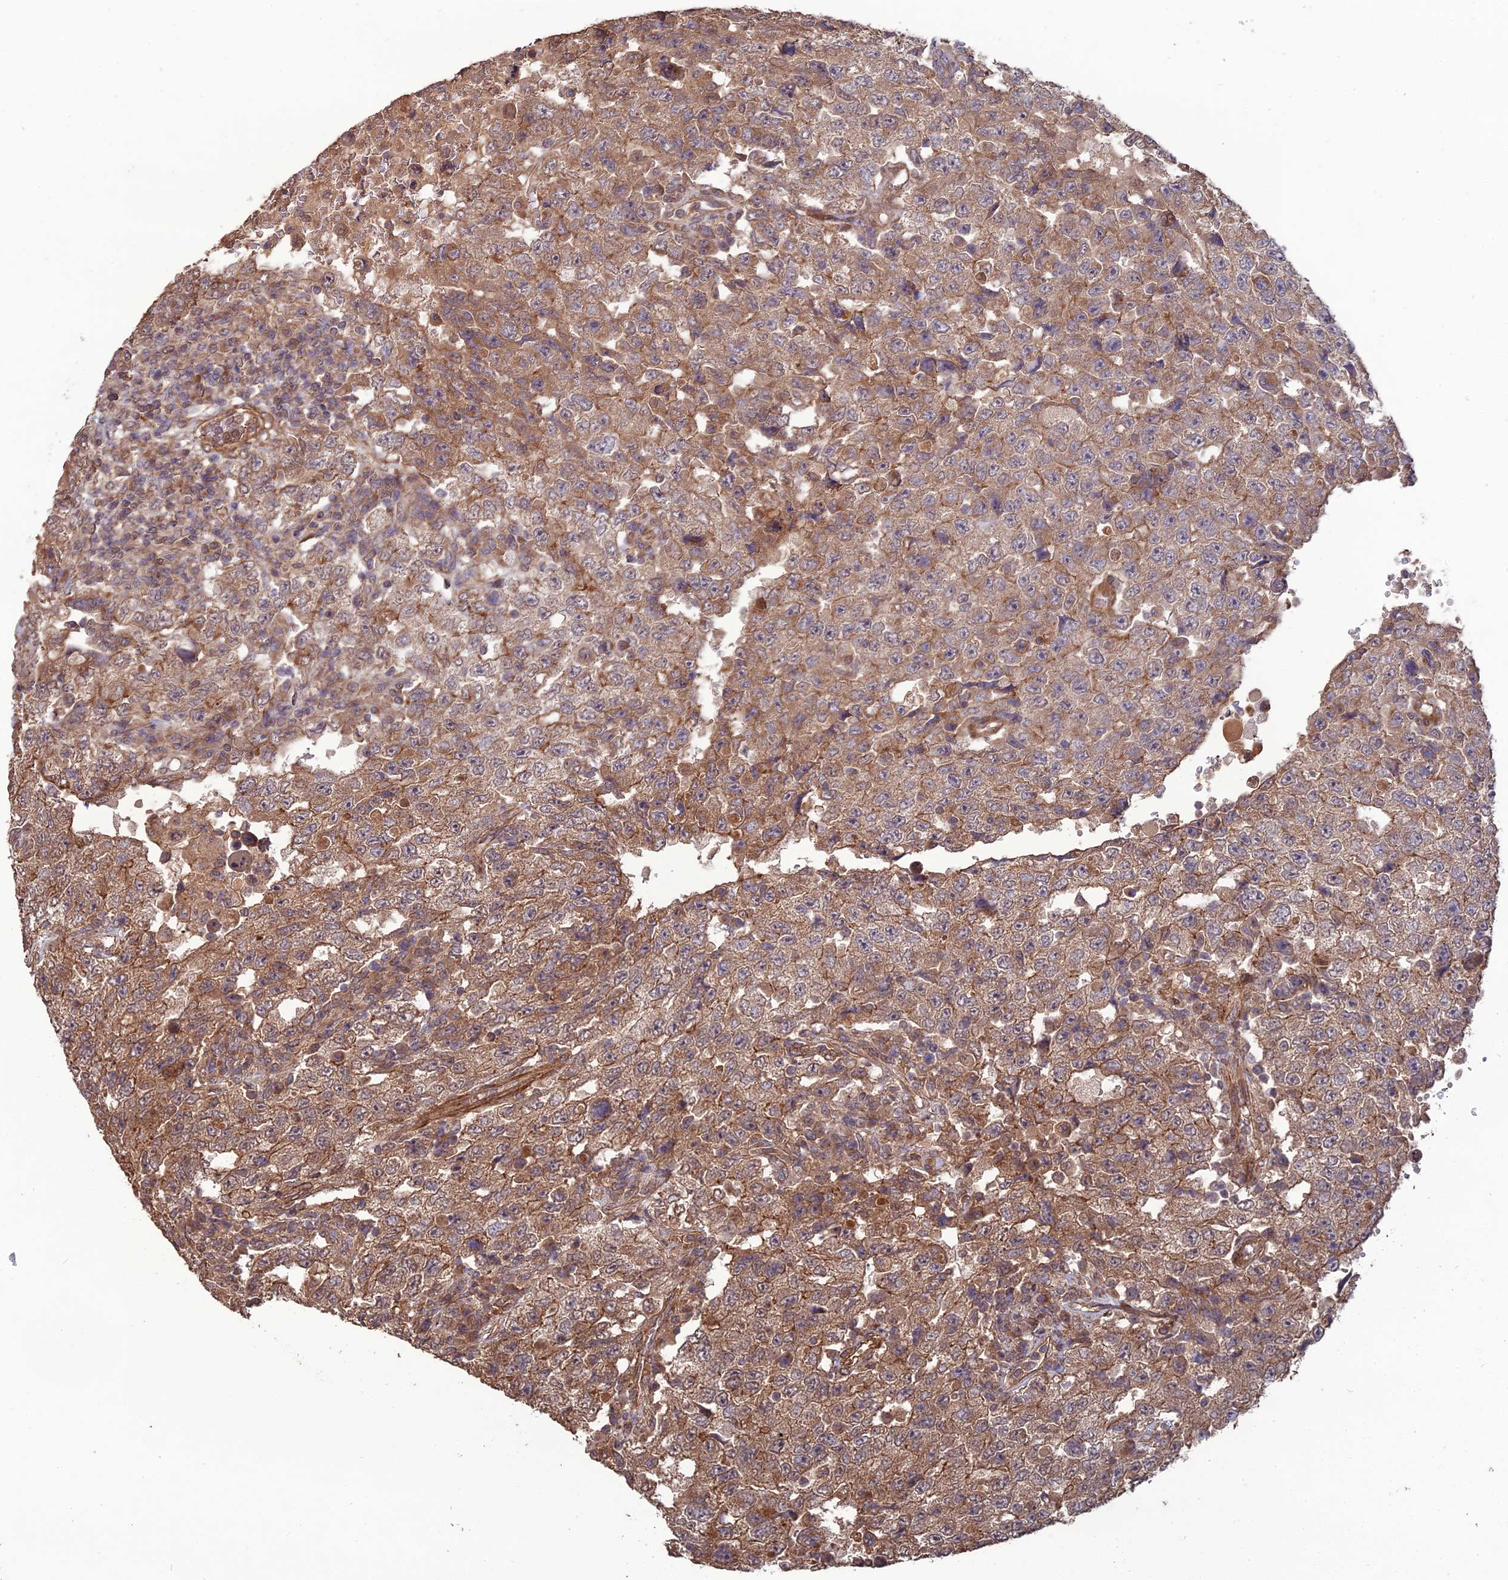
{"staining": {"intensity": "moderate", "quantity": ">75%", "location": "cytoplasmic/membranous"}, "tissue": "testis cancer", "cell_type": "Tumor cells", "image_type": "cancer", "snomed": [{"axis": "morphology", "description": "Carcinoma, Embryonal, NOS"}, {"axis": "topography", "description": "Testis"}], "caption": "Testis embryonal carcinoma stained for a protein displays moderate cytoplasmic/membranous positivity in tumor cells. Ihc stains the protein of interest in brown and the nuclei are stained blue.", "gene": "ATP6V0A2", "patient": {"sex": "male", "age": 26}}